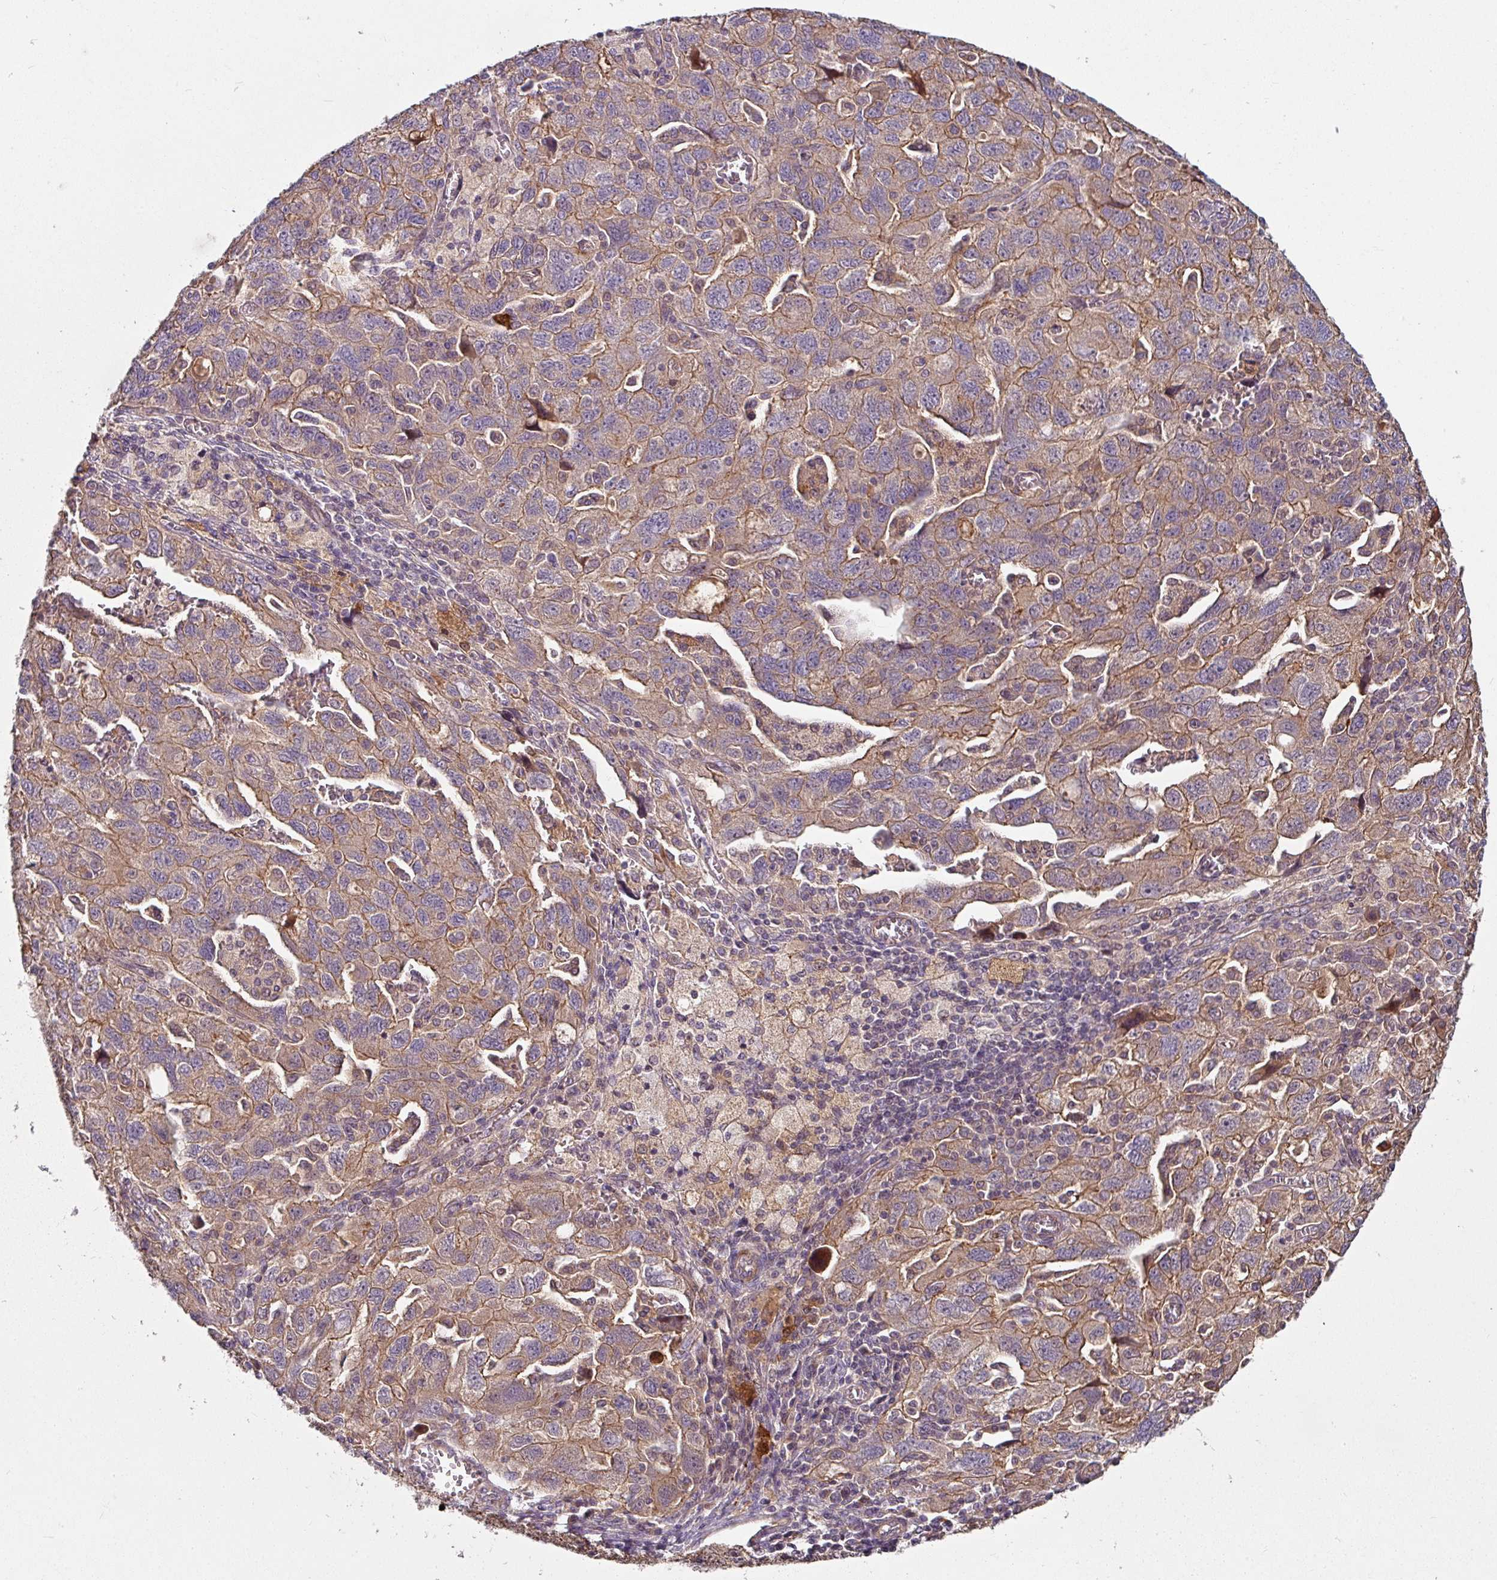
{"staining": {"intensity": "weak", "quantity": "25%-75%", "location": "cytoplasmic/membranous"}, "tissue": "ovarian cancer", "cell_type": "Tumor cells", "image_type": "cancer", "snomed": [{"axis": "morphology", "description": "Carcinoma, NOS"}, {"axis": "morphology", "description": "Cystadenocarcinoma, serous, NOS"}, {"axis": "topography", "description": "Ovary"}], "caption": "Immunohistochemical staining of human ovarian cancer (carcinoma) reveals weak cytoplasmic/membranous protein staining in about 25%-75% of tumor cells.", "gene": "C4orf48", "patient": {"sex": "female", "age": 69}}